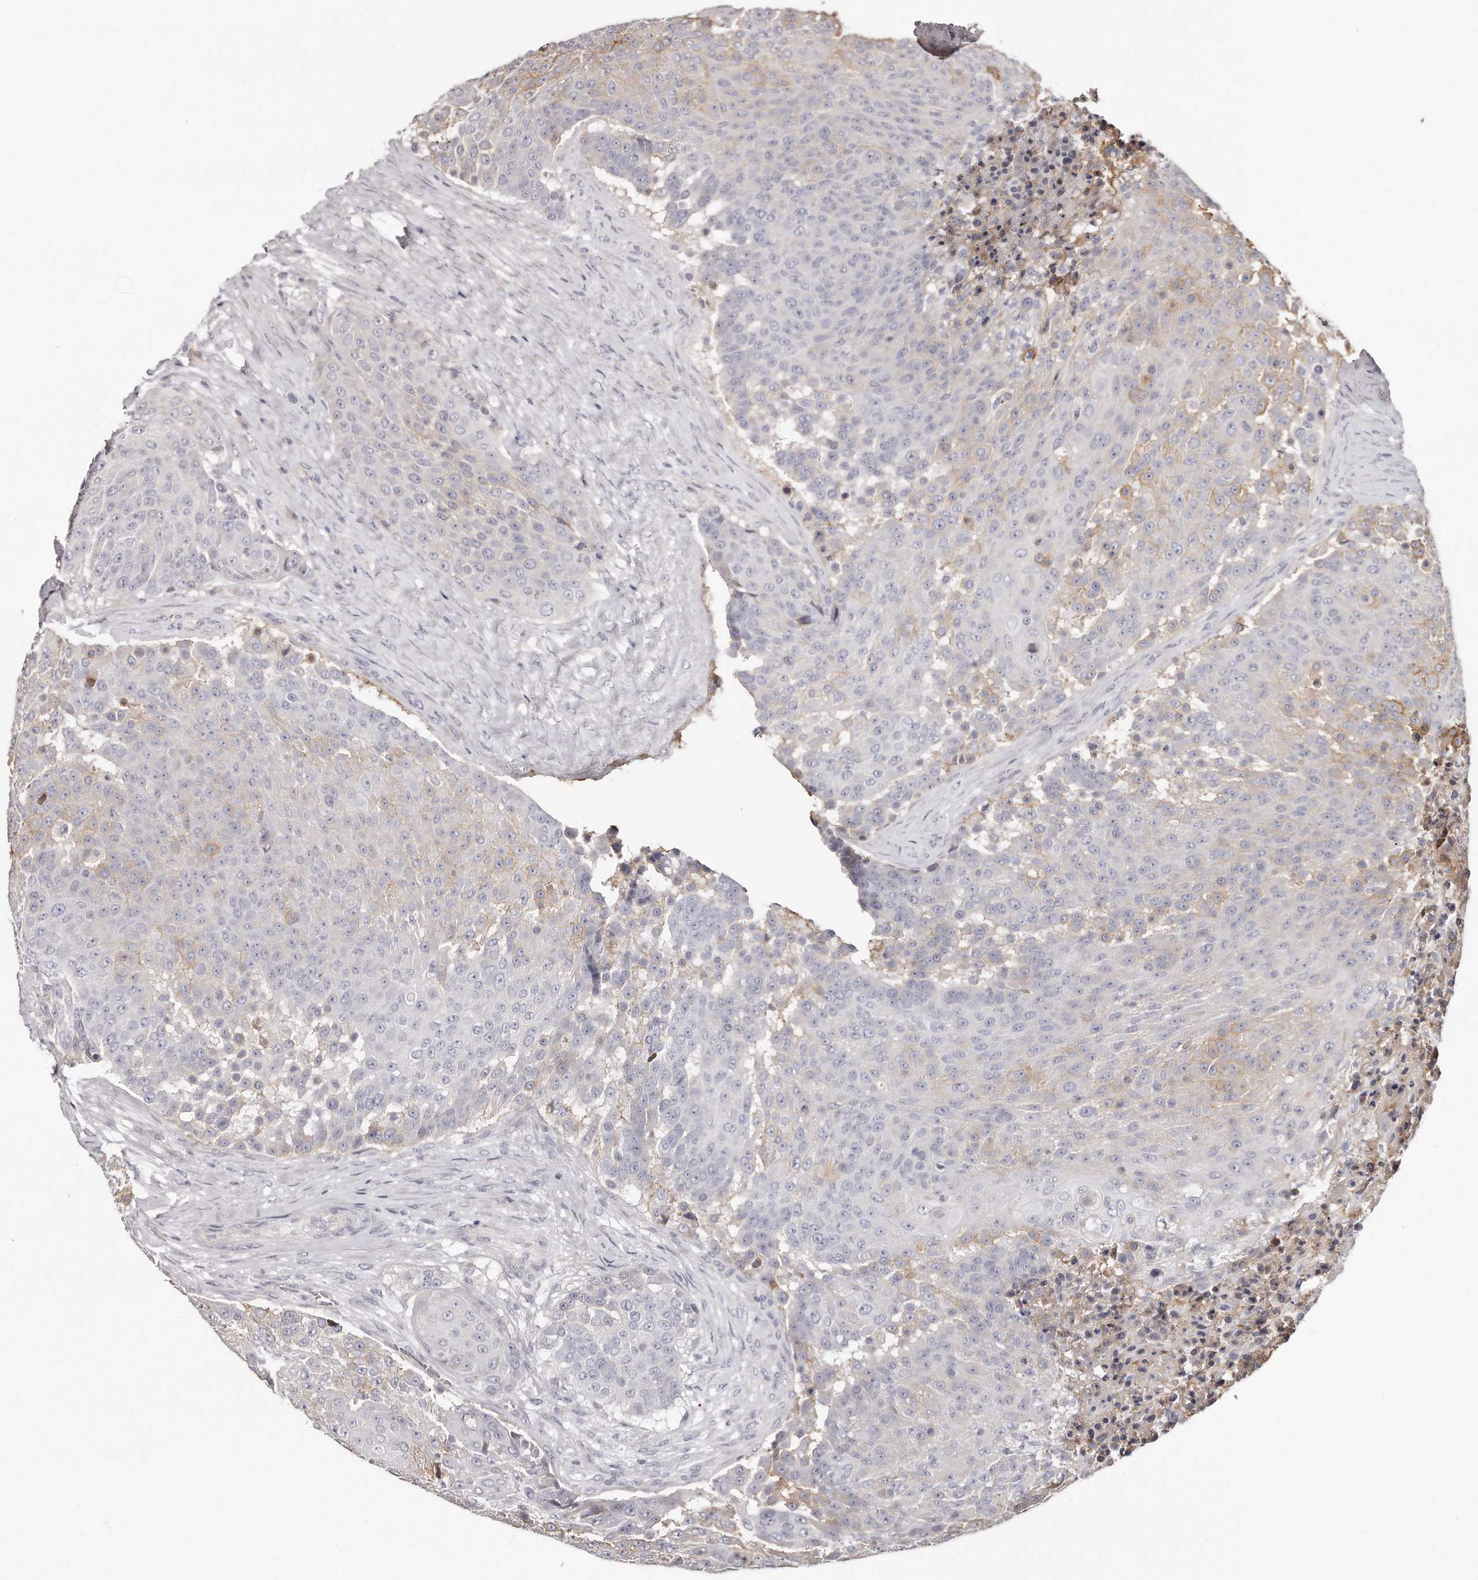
{"staining": {"intensity": "weak", "quantity": "<25%", "location": "cytoplasmic/membranous"}, "tissue": "urothelial cancer", "cell_type": "Tumor cells", "image_type": "cancer", "snomed": [{"axis": "morphology", "description": "Urothelial carcinoma, High grade"}, {"axis": "topography", "description": "Urinary bladder"}], "caption": "Immunohistochemical staining of urothelial carcinoma (high-grade) shows no significant expression in tumor cells.", "gene": "TTLL4", "patient": {"sex": "female", "age": 63}}